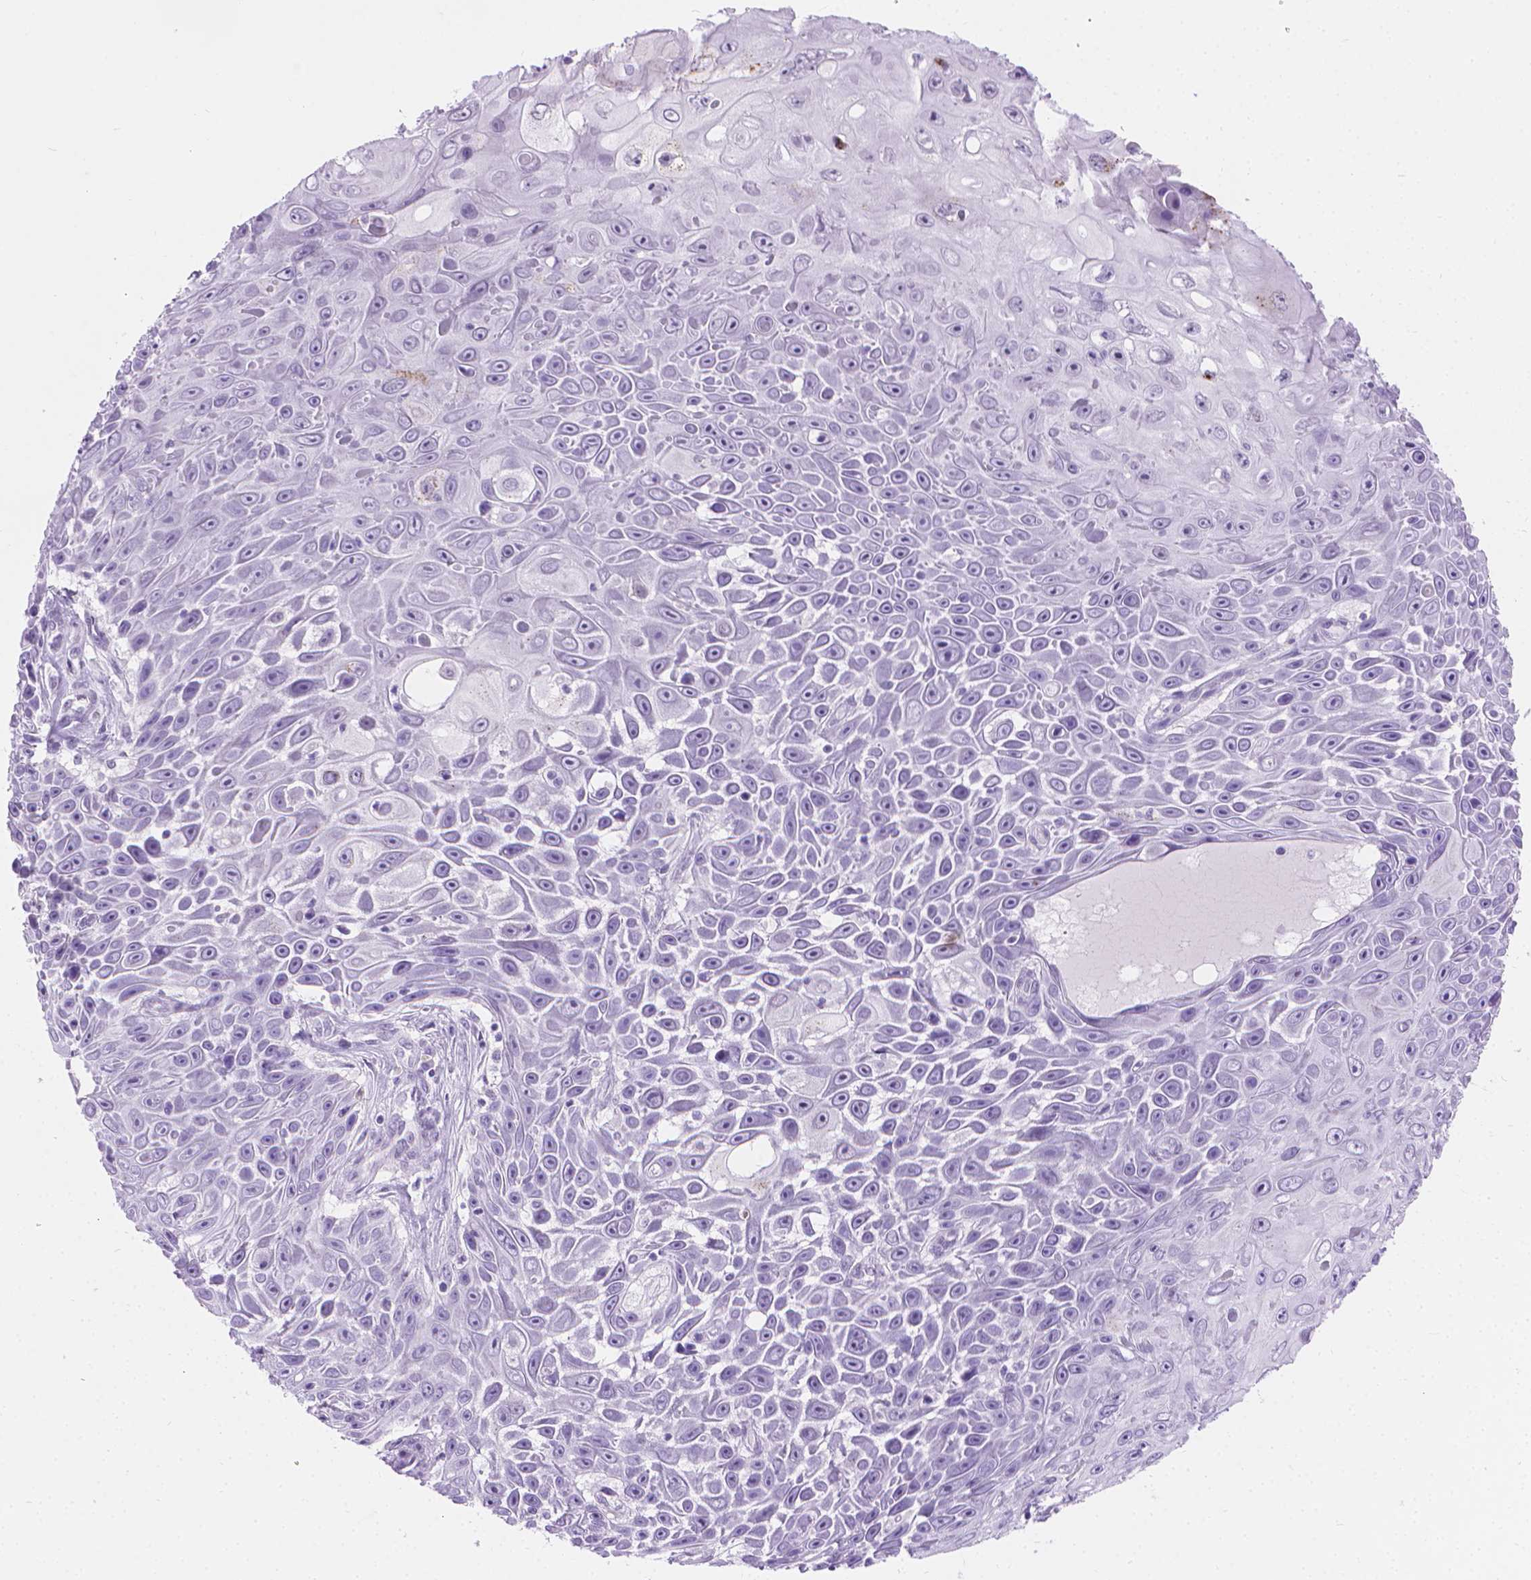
{"staining": {"intensity": "negative", "quantity": "none", "location": "none"}, "tissue": "skin cancer", "cell_type": "Tumor cells", "image_type": "cancer", "snomed": [{"axis": "morphology", "description": "Squamous cell carcinoma, NOS"}, {"axis": "topography", "description": "Skin"}], "caption": "The photomicrograph displays no staining of tumor cells in skin cancer.", "gene": "CFAP52", "patient": {"sex": "male", "age": 82}}